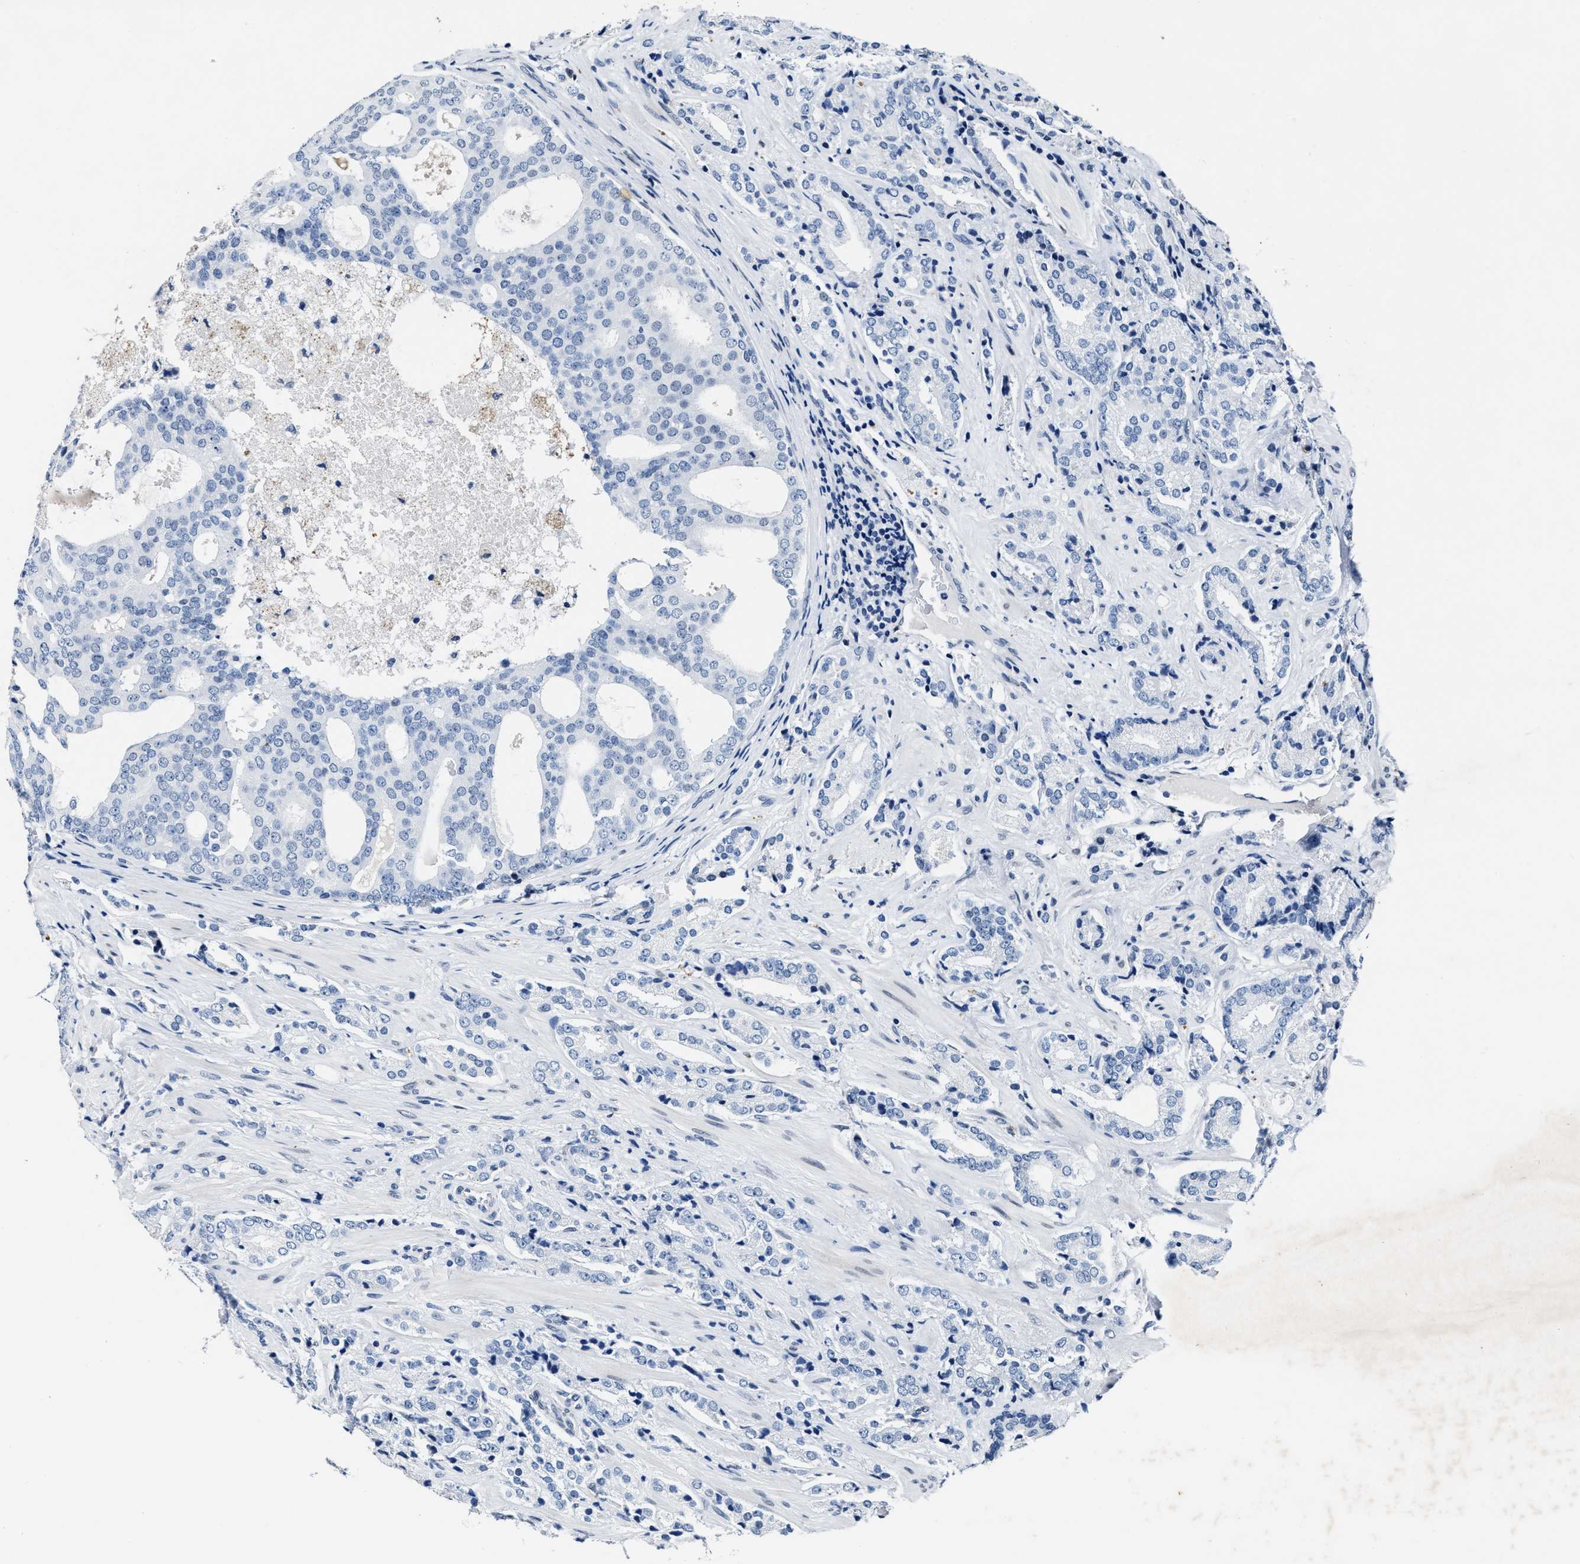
{"staining": {"intensity": "negative", "quantity": "none", "location": "none"}, "tissue": "prostate cancer", "cell_type": "Tumor cells", "image_type": "cancer", "snomed": [{"axis": "morphology", "description": "Adenocarcinoma, High grade"}, {"axis": "topography", "description": "Prostate"}], "caption": "Human prostate cancer (high-grade adenocarcinoma) stained for a protein using immunohistochemistry reveals no positivity in tumor cells.", "gene": "UBN2", "patient": {"sex": "male", "age": 71}}